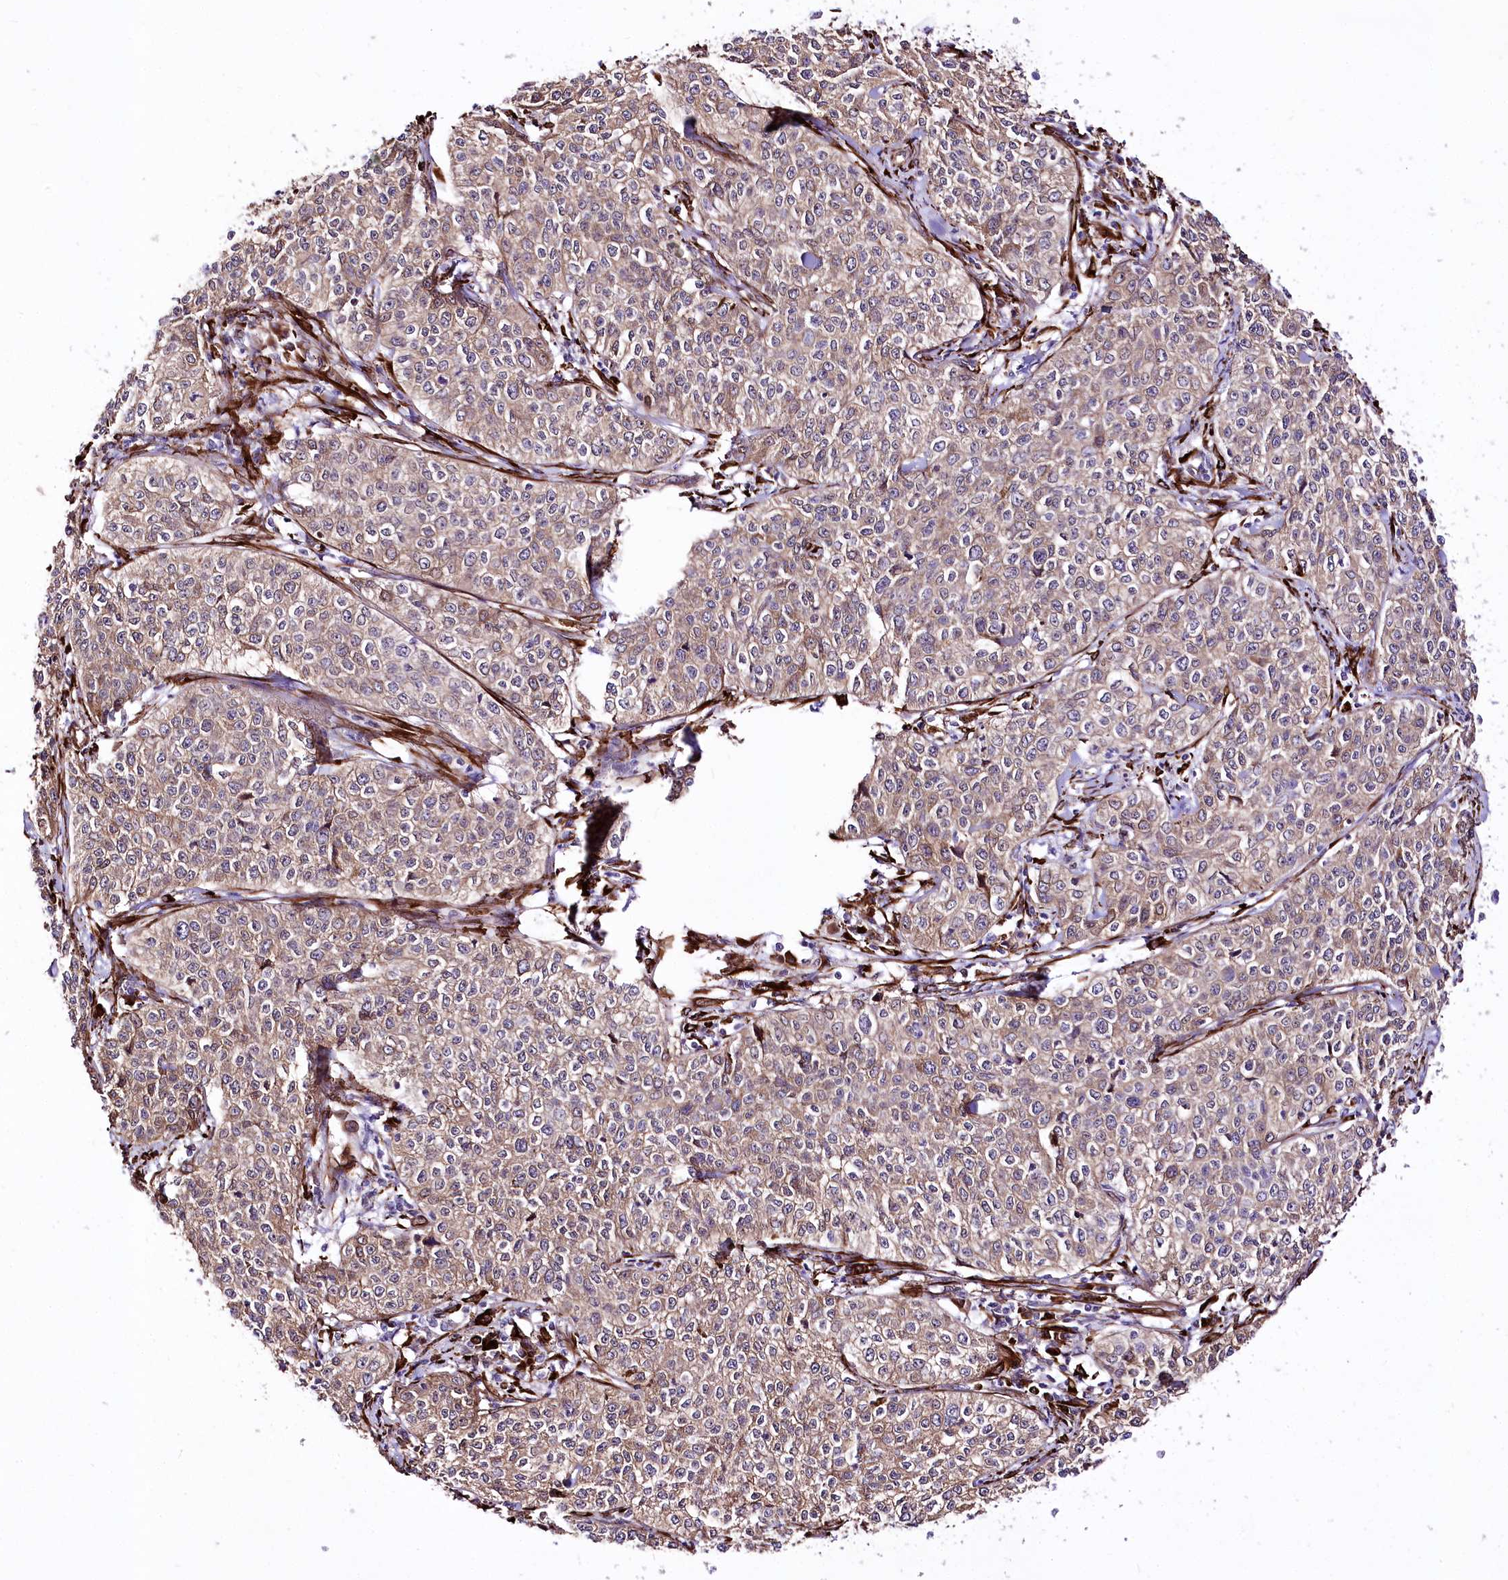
{"staining": {"intensity": "weak", "quantity": ">75%", "location": "cytoplasmic/membranous"}, "tissue": "cervical cancer", "cell_type": "Tumor cells", "image_type": "cancer", "snomed": [{"axis": "morphology", "description": "Squamous cell carcinoma, NOS"}, {"axis": "topography", "description": "Cervix"}], "caption": "Cervical squamous cell carcinoma tissue displays weak cytoplasmic/membranous expression in about >75% of tumor cells, visualized by immunohistochemistry.", "gene": "WWC1", "patient": {"sex": "female", "age": 35}}